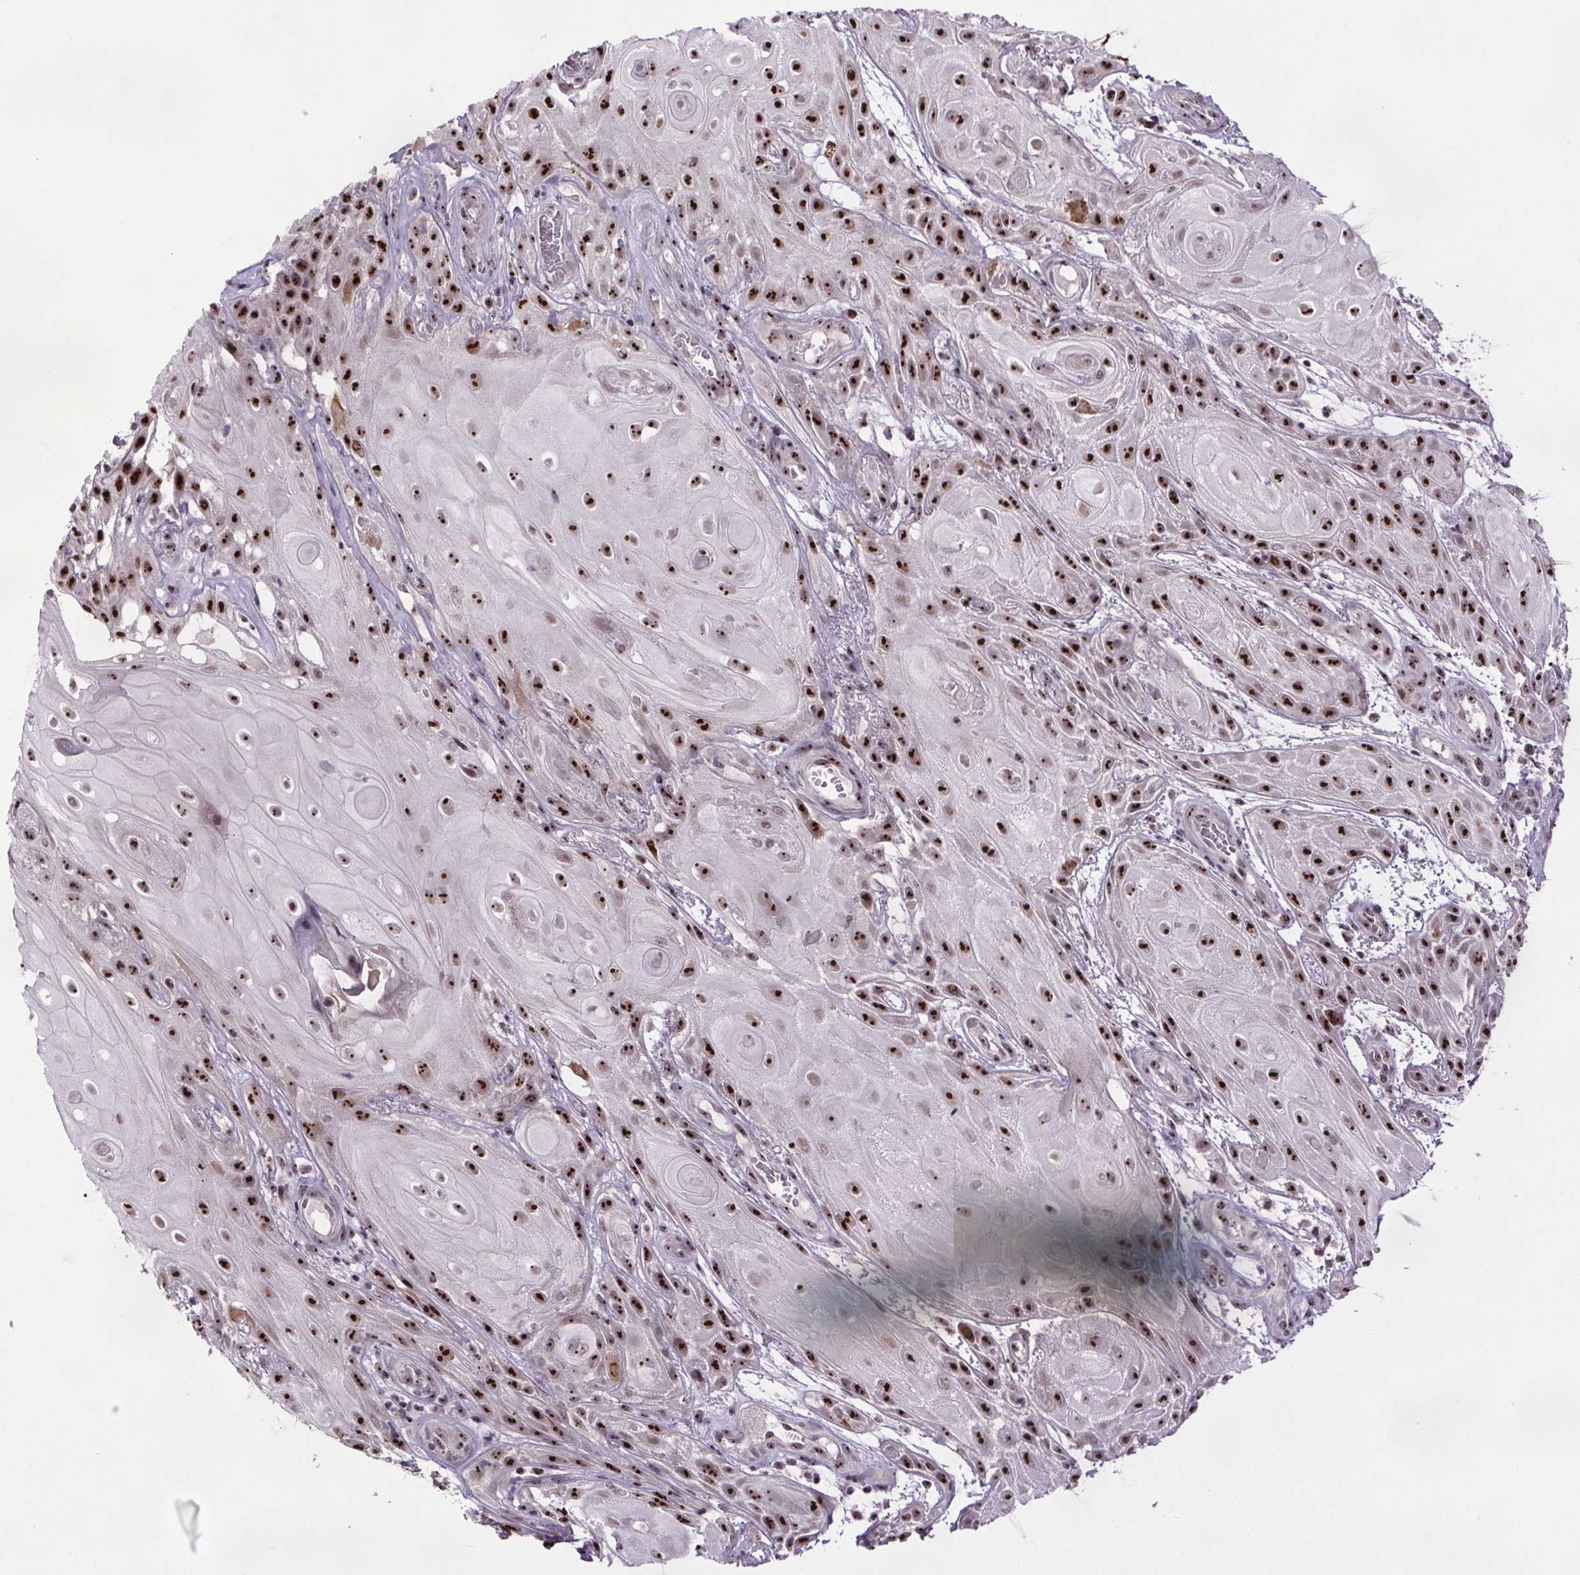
{"staining": {"intensity": "strong", "quantity": ">75%", "location": "nuclear"}, "tissue": "skin cancer", "cell_type": "Tumor cells", "image_type": "cancer", "snomed": [{"axis": "morphology", "description": "Squamous cell carcinoma, NOS"}, {"axis": "topography", "description": "Skin"}], "caption": "Protein expression analysis of human squamous cell carcinoma (skin) reveals strong nuclear expression in about >75% of tumor cells.", "gene": "ATMIN", "patient": {"sex": "male", "age": 62}}